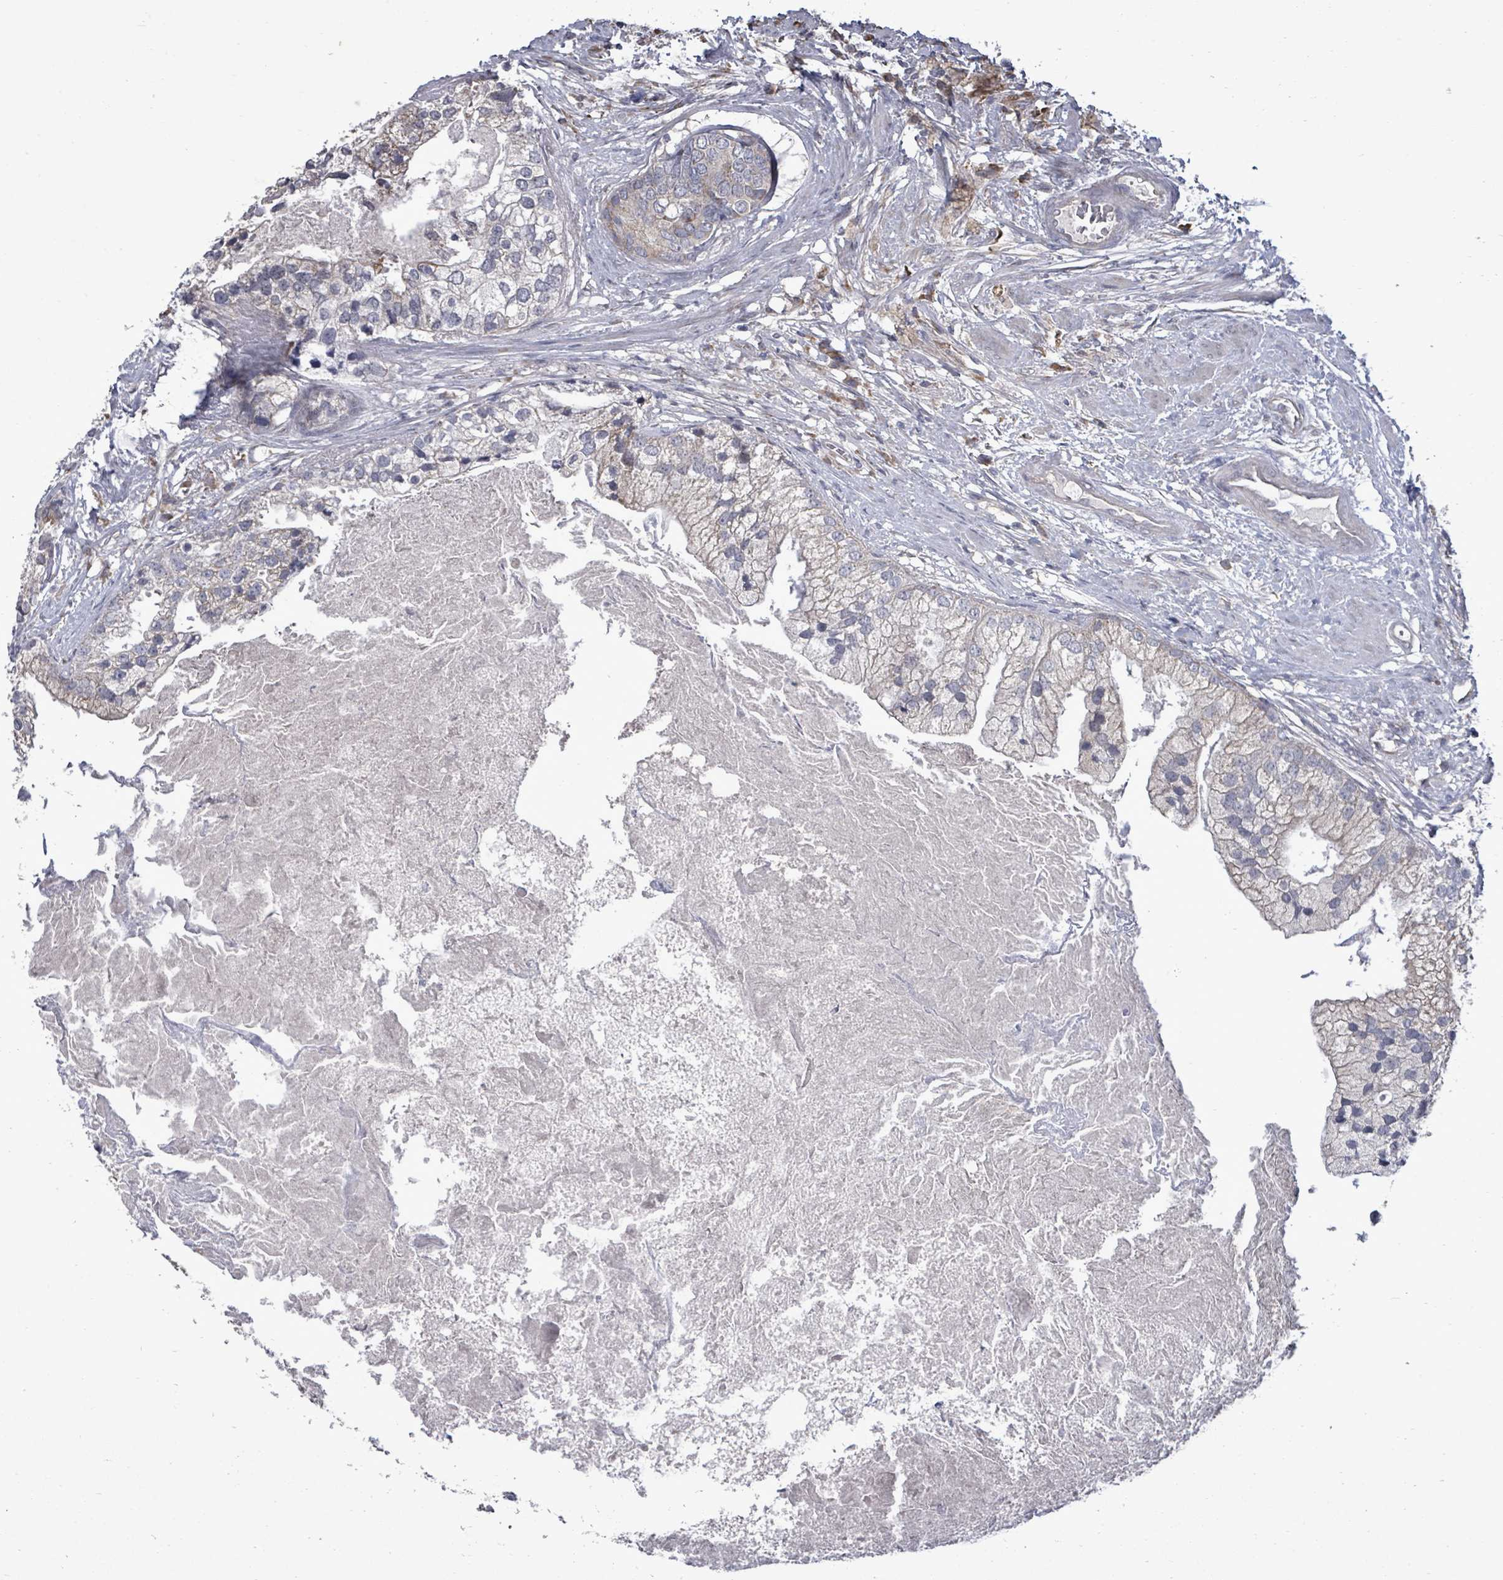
{"staining": {"intensity": "negative", "quantity": "none", "location": "none"}, "tissue": "prostate cancer", "cell_type": "Tumor cells", "image_type": "cancer", "snomed": [{"axis": "morphology", "description": "Adenocarcinoma, High grade"}, {"axis": "topography", "description": "Prostate"}], "caption": "This is an immunohistochemistry (IHC) histopathology image of prostate adenocarcinoma (high-grade). There is no expression in tumor cells.", "gene": "POMGNT2", "patient": {"sex": "male", "age": 62}}